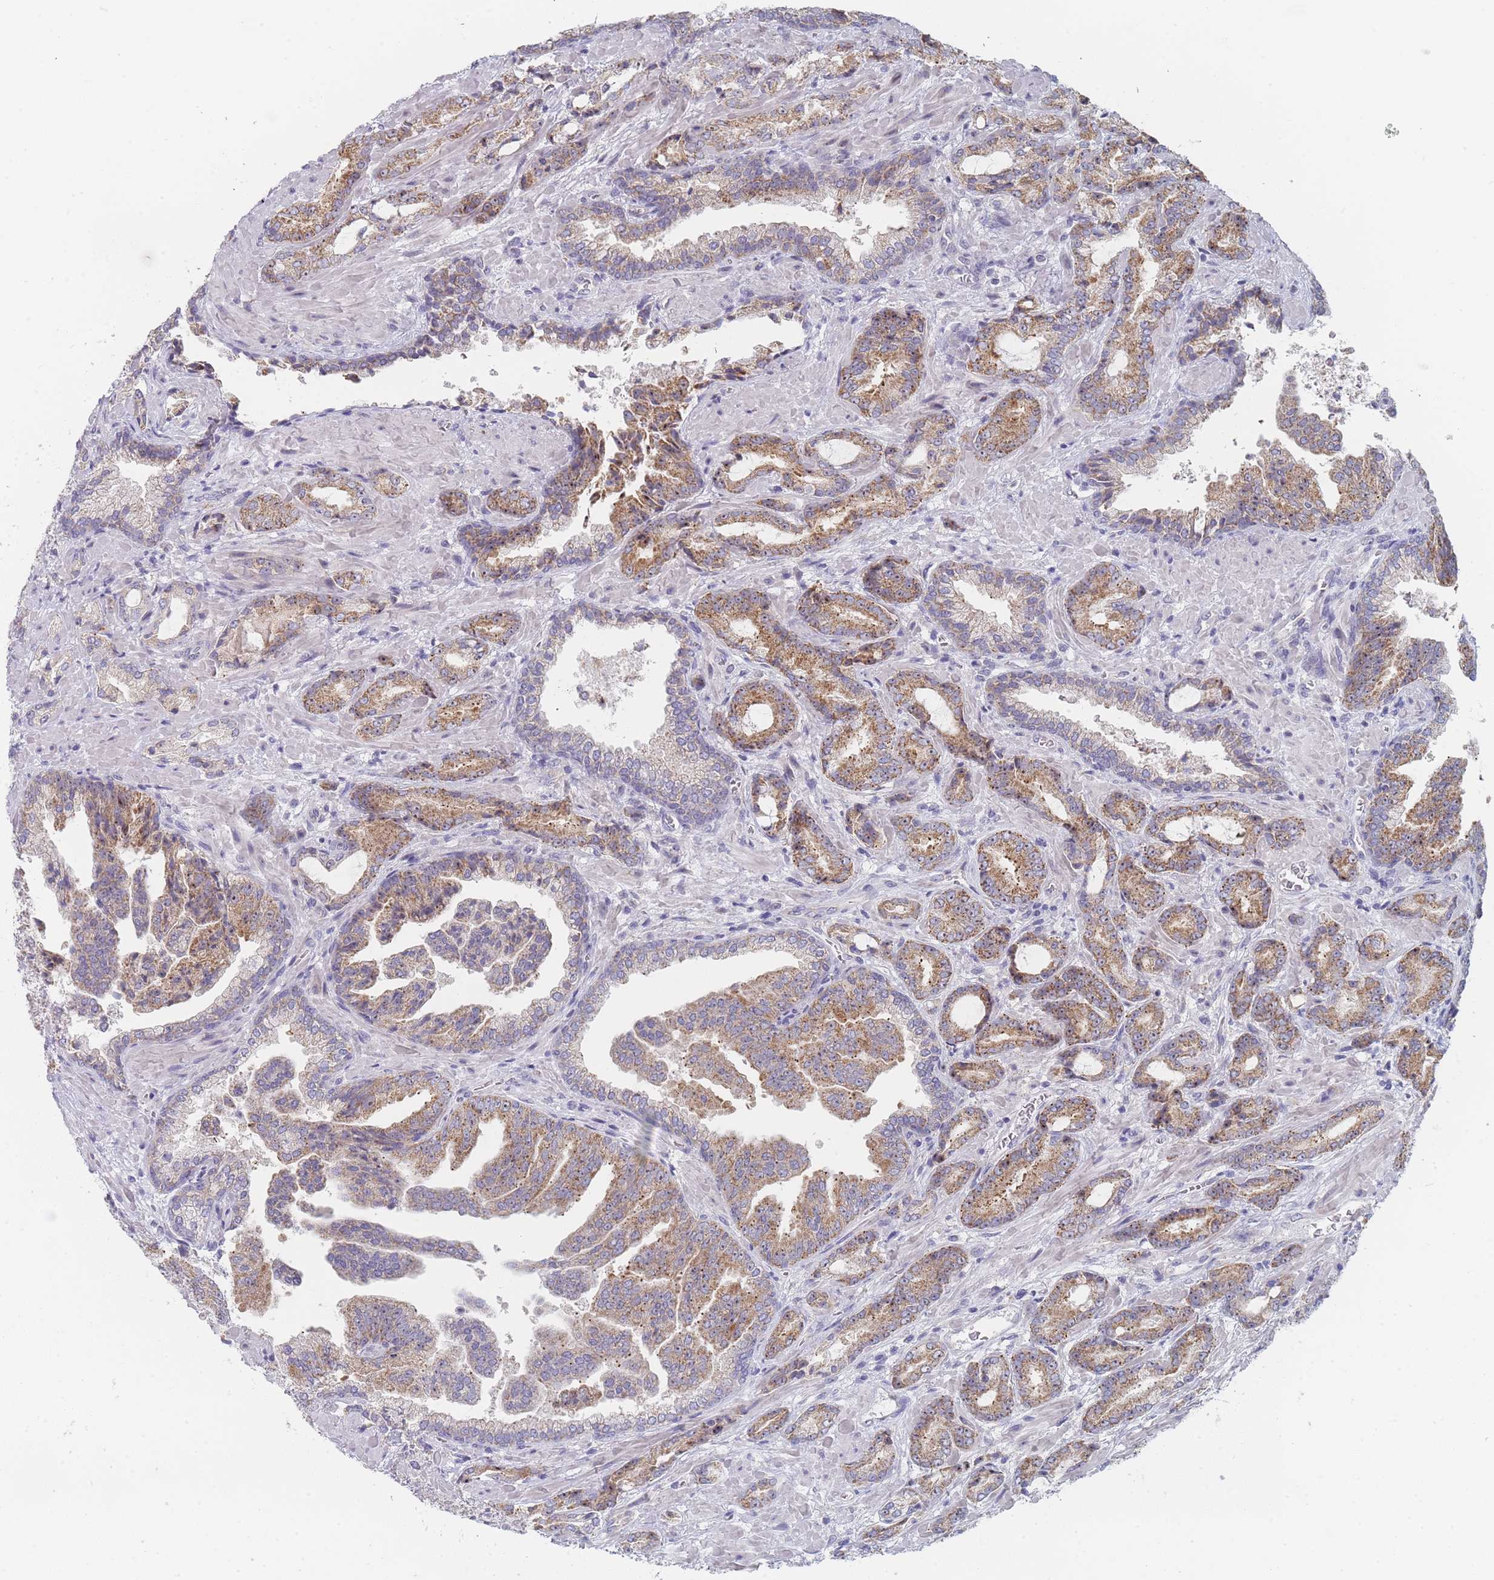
{"staining": {"intensity": "moderate", "quantity": "25%-75%", "location": "cytoplasmic/membranous"}, "tissue": "prostate cancer", "cell_type": "Tumor cells", "image_type": "cancer", "snomed": [{"axis": "morphology", "description": "Adenocarcinoma, High grade"}, {"axis": "topography", "description": "Prostate"}], "caption": "Immunohistochemical staining of prostate cancer exhibits medium levels of moderate cytoplasmic/membranous protein staining in about 25%-75% of tumor cells.", "gene": "RNF8", "patient": {"sex": "male", "age": 68}}